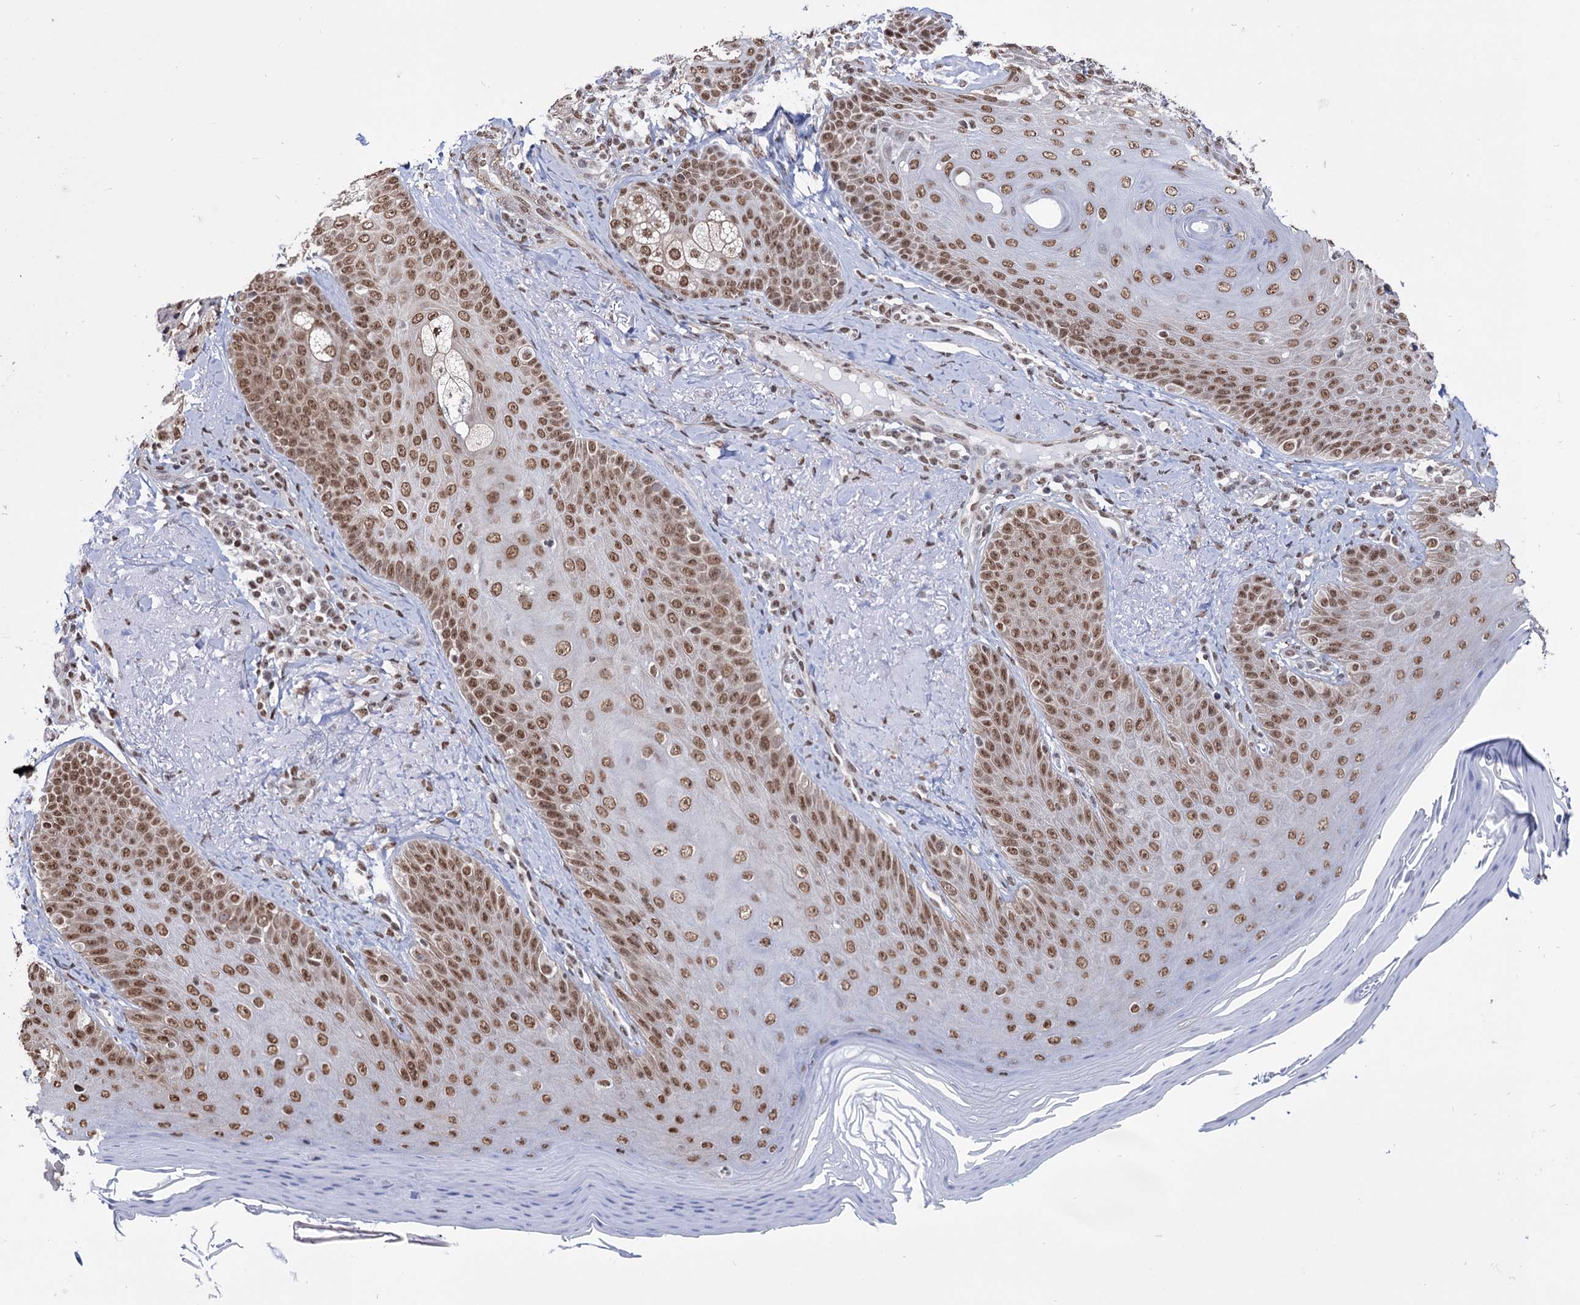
{"staining": {"intensity": "moderate", "quantity": ">75%", "location": "nuclear"}, "tissue": "skin", "cell_type": "Fibroblasts", "image_type": "normal", "snomed": [{"axis": "morphology", "description": "Normal tissue, NOS"}, {"axis": "topography", "description": "Skin"}], "caption": "IHC (DAB) staining of benign human skin reveals moderate nuclear protein staining in about >75% of fibroblasts. The protein is stained brown, and the nuclei are stained in blue (DAB IHC with brightfield microscopy, high magnification).", "gene": "ABHD10", "patient": {"sex": "male", "age": 57}}